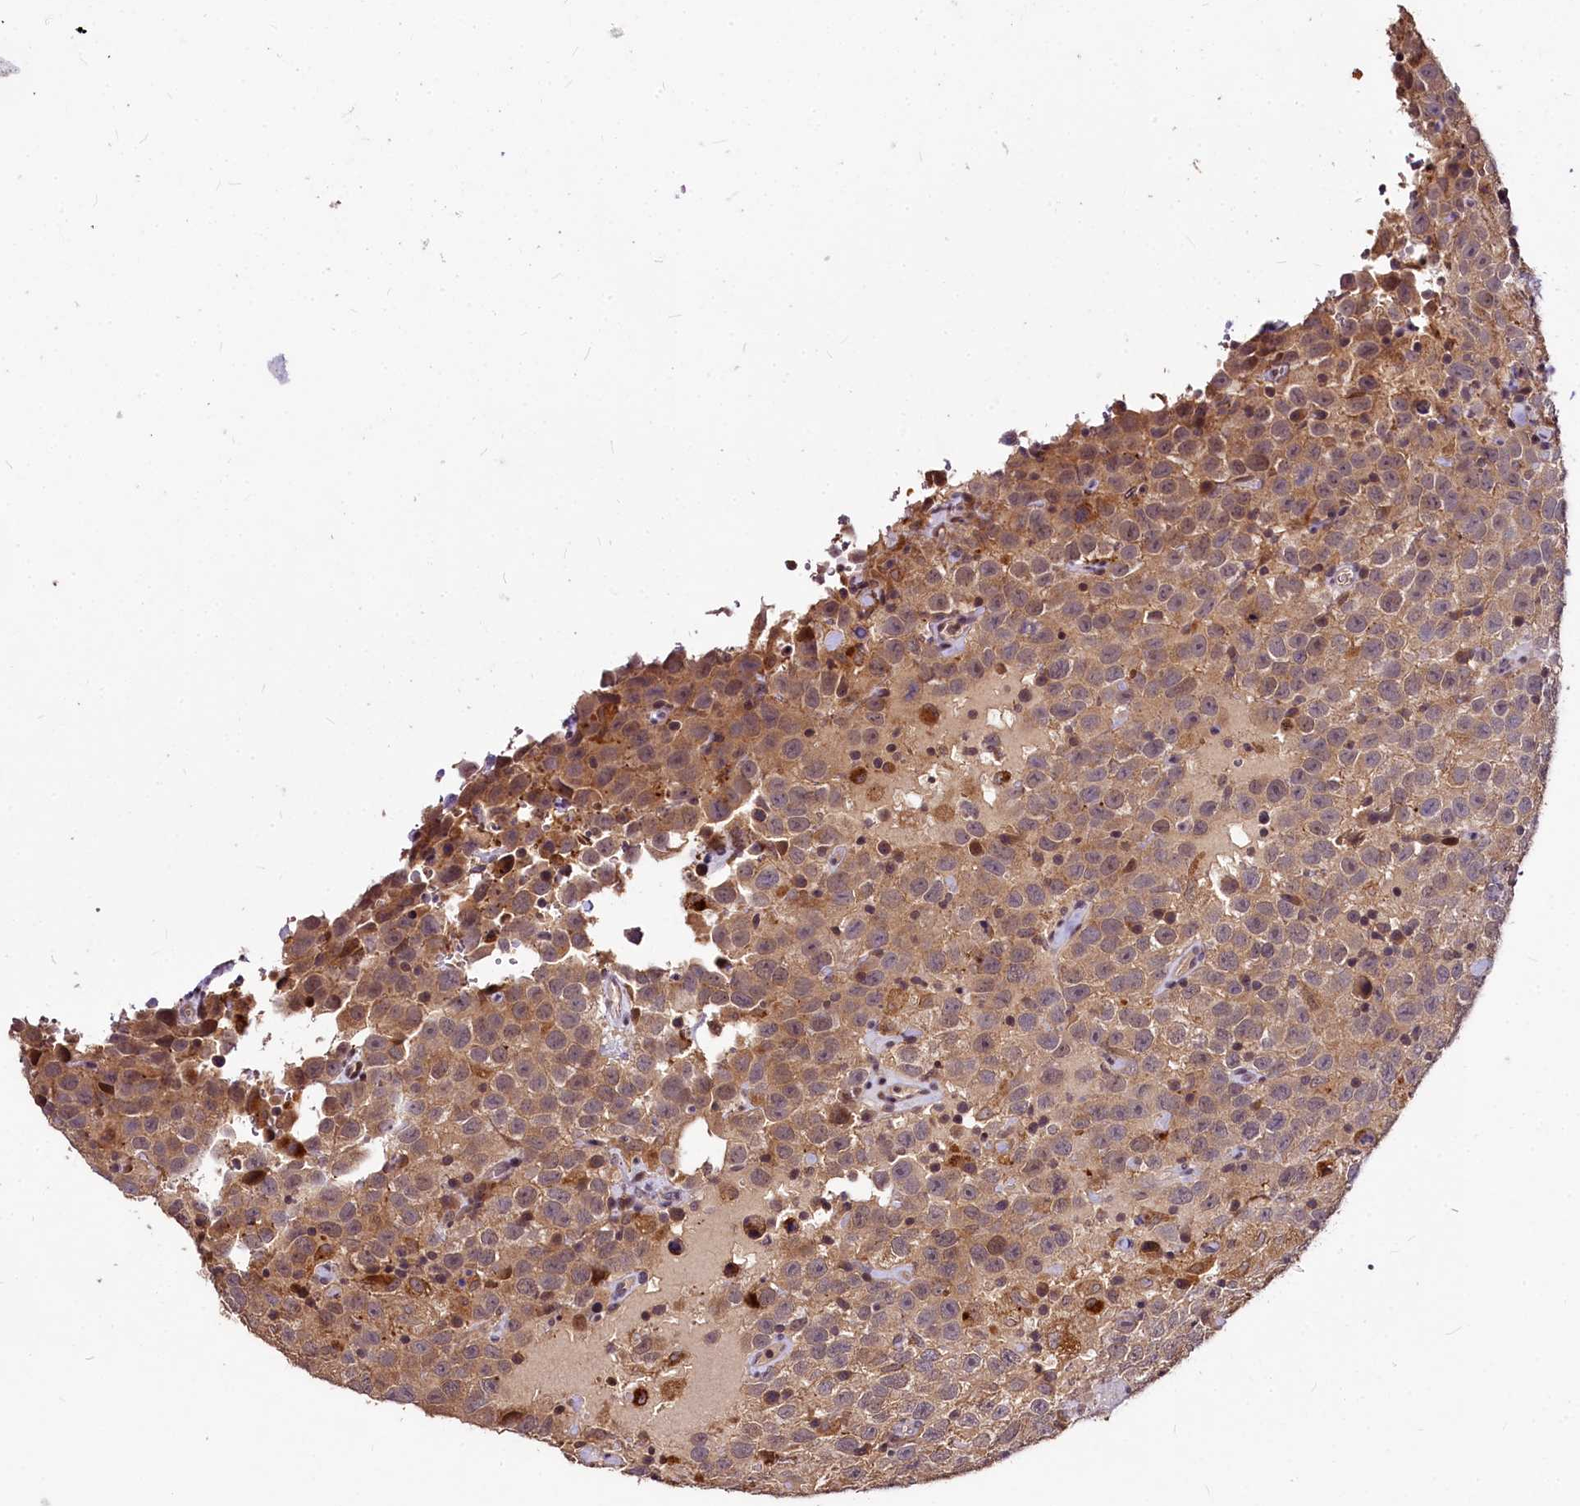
{"staining": {"intensity": "moderate", "quantity": ">75%", "location": "cytoplasmic/membranous"}, "tissue": "testis cancer", "cell_type": "Tumor cells", "image_type": "cancer", "snomed": [{"axis": "morphology", "description": "Seminoma, NOS"}, {"axis": "topography", "description": "Testis"}], "caption": "Brown immunohistochemical staining in seminoma (testis) demonstrates moderate cytoplasmic/membranous expression in about >75% of tumor cells.", "gene": "ATG101", "patient": {"sex": "male", "age": 41}}